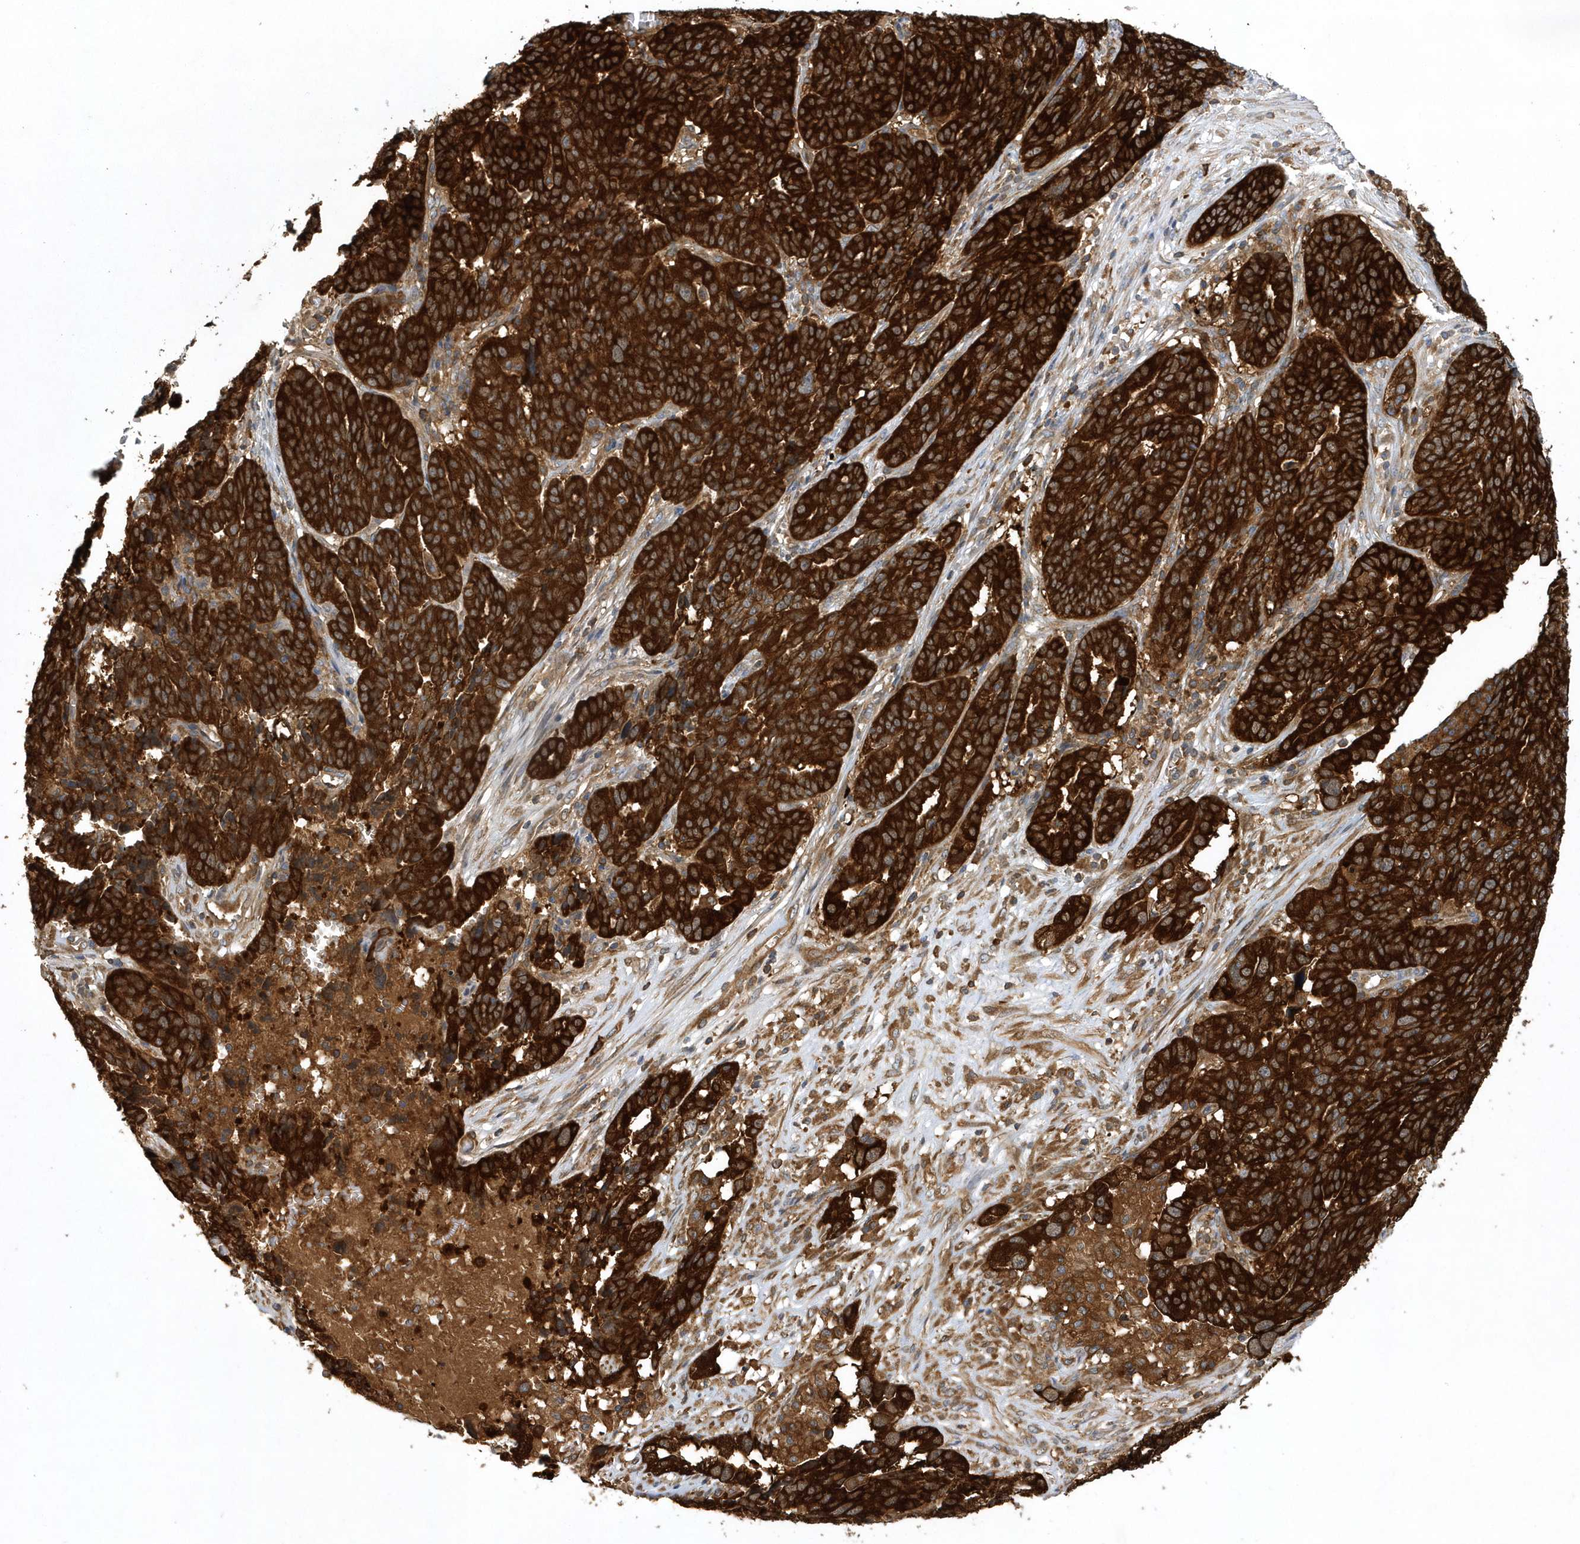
{"staining": {"intensity": "strong", "quantity": ">75%", "location": "cytoplasmic/membranous"}, "tissue": "ovarian cancer", "cell_type": "Tumor cells", "image_type": "cancer", "snomed": [{"axis": "morphology", "description": "Cystadenocarcinoma, serous, NOS"}, {"axis": "topography", "description": "Ovary"}], "caption": "Tumor cells exhibit strong cytoplasmic/membranous positivity in about >75% of cells in ovarian cancer.", "gene": "PAICS", "patient": {"sex": "female", "age": 59}}